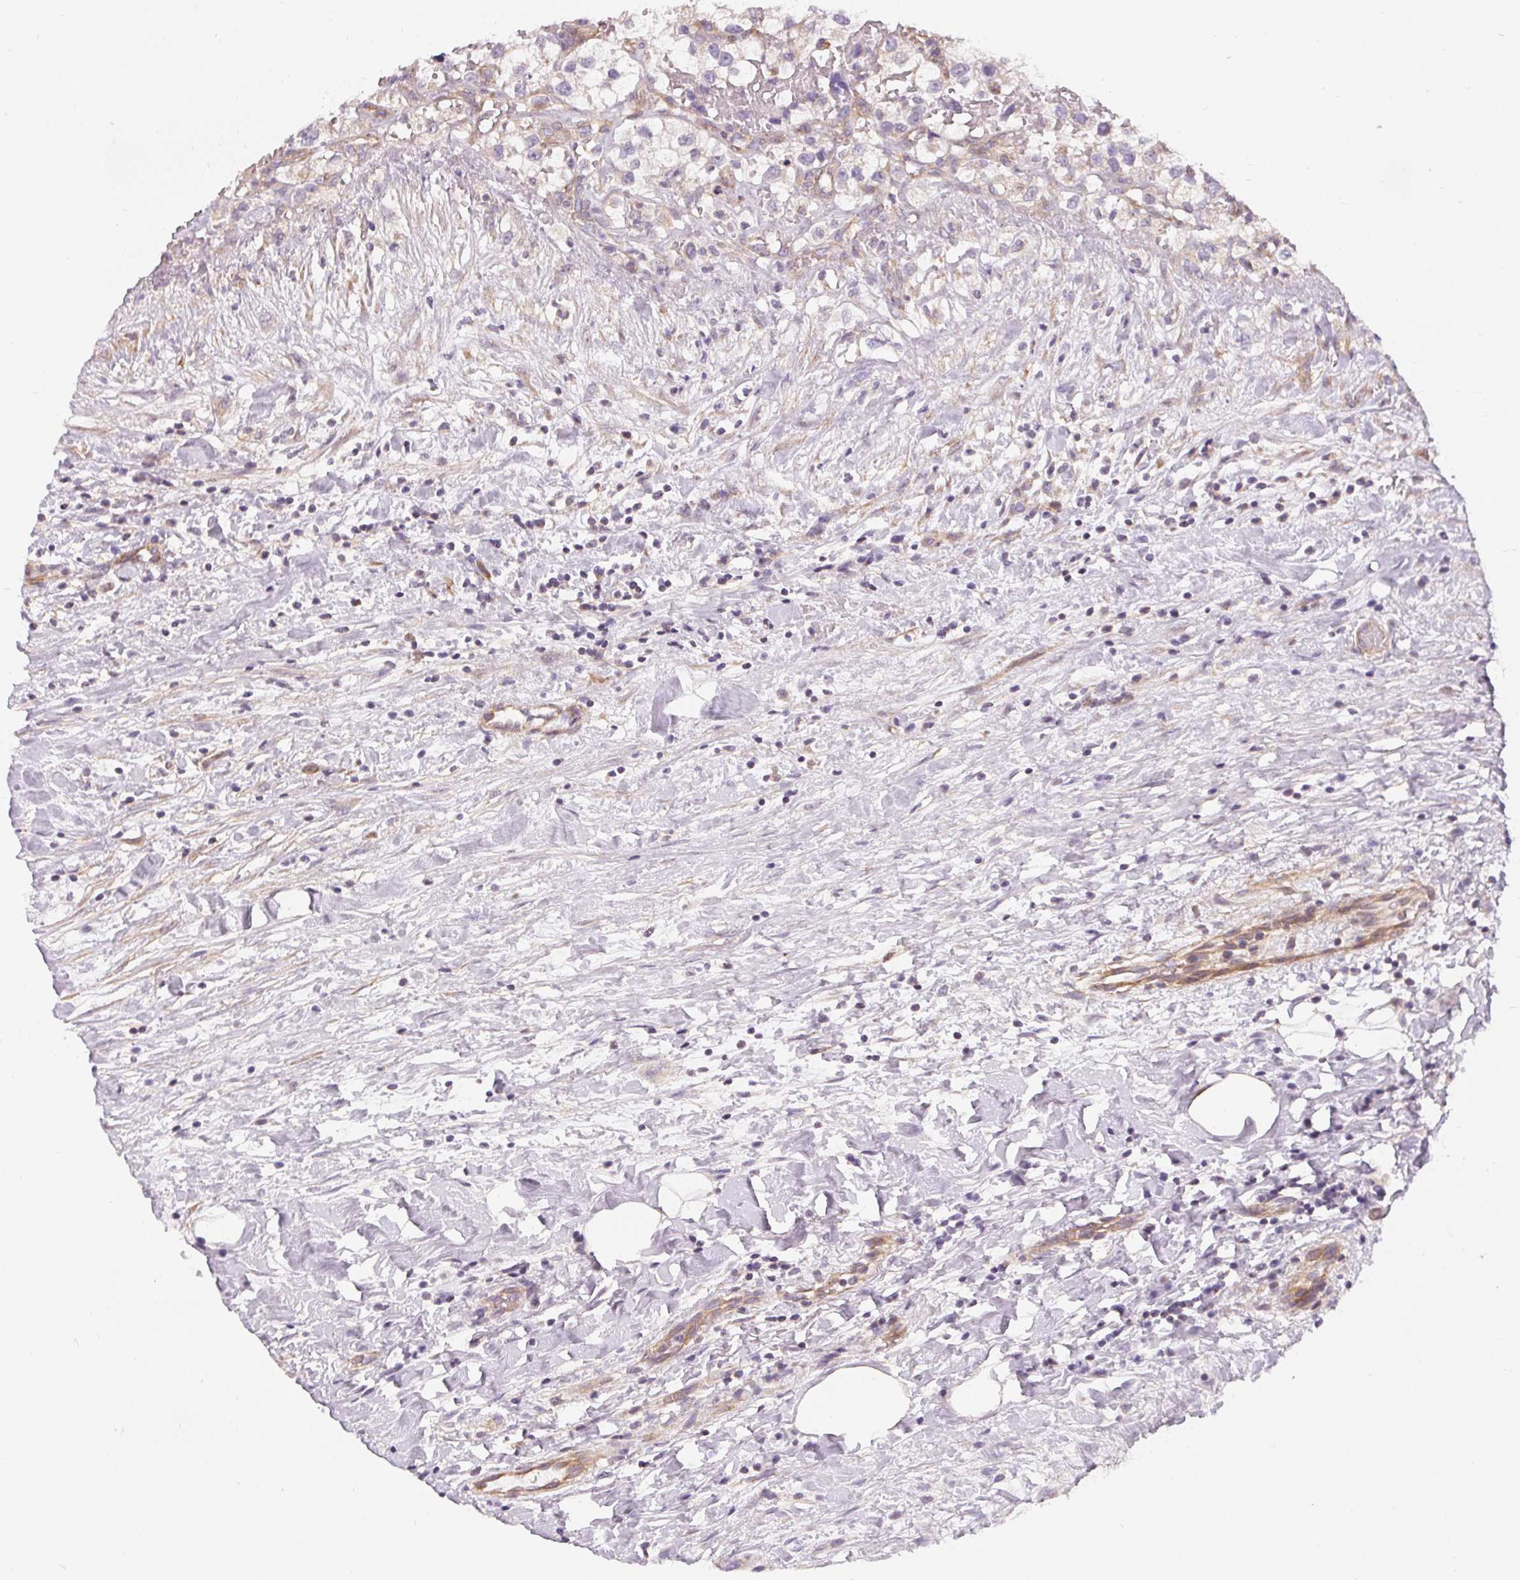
{"staining": {"intensity": "negative", "quantity": "none", "location": "none"}, "tissue": "renal cancer", "cell_type": "Tumor cells", "image_type": "cancer", "snomed": [{"axis": "morphology", "description": "Adenocarcinoma, NOS"}, {"axis": "topography", "description": "Kidney"}], "caption": "Renal adenocarcinoma was stained to show a protein in brown. There is no significant positivity in tumor cells. (DAB (3,3'-diaminobenzidine) IHC, high magnification).", "gene": "APLP1", "patient": {"sex": "male", "age": 59}}